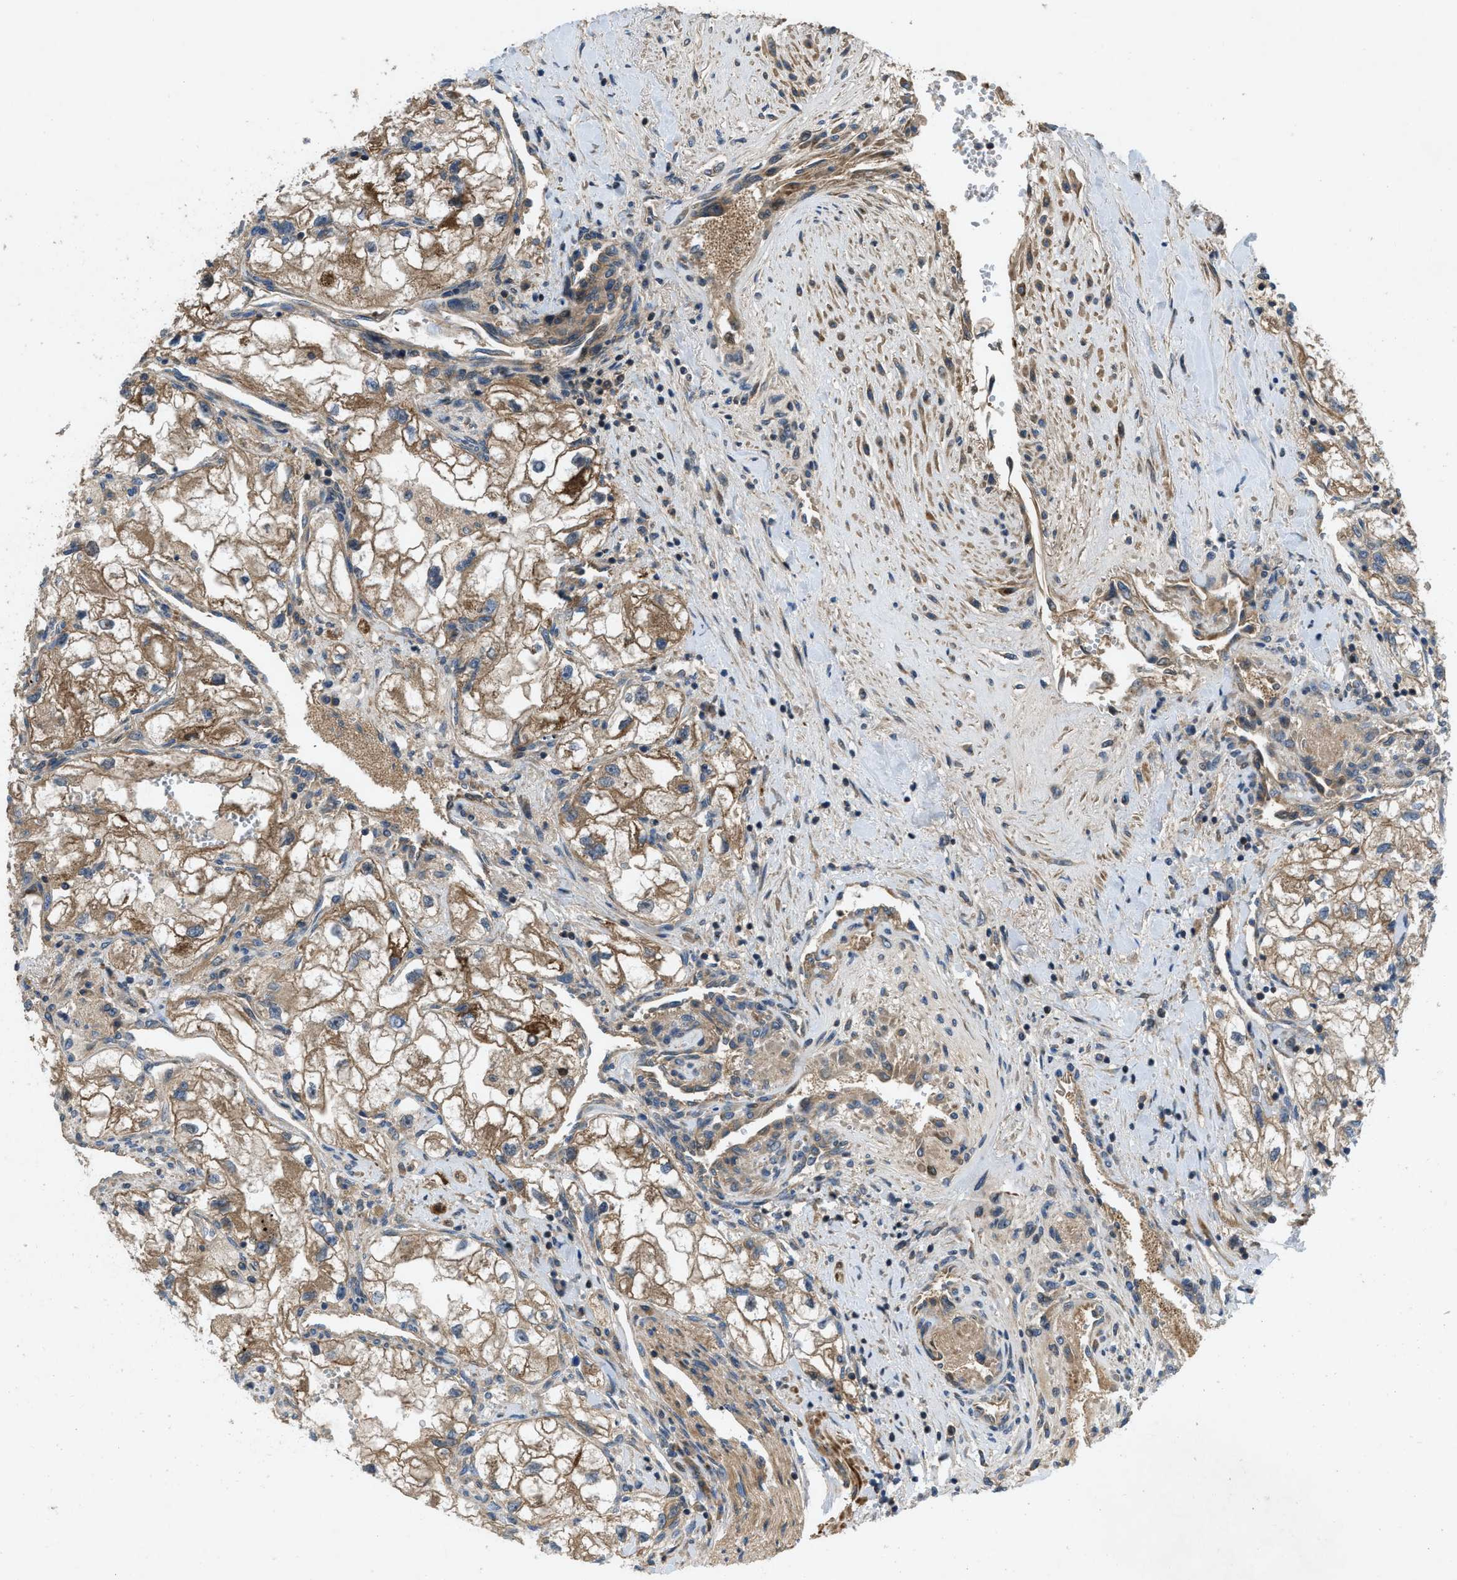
{"staining": {"intensity": "moderate", "quantity": ">75%", "location": "cytoplasmic/membranous"}, "tissue": "renal cancer", "cell_type": "Tumor cells", "image_type": "cancer", "snomed": [{"axis": "morphology", "description": "Adenocarcinoma, NOS"}, {"axis": "topography", "description": "Kidney"}], "caption": "A histopathology image of adenocarcinoma (renal) stained for a protein demonstrates moderate cytoplasmic/membranous brown staining in tumor cells.", "gene": "CNNM3", "patient": {"sex": "female", "age": 70}}